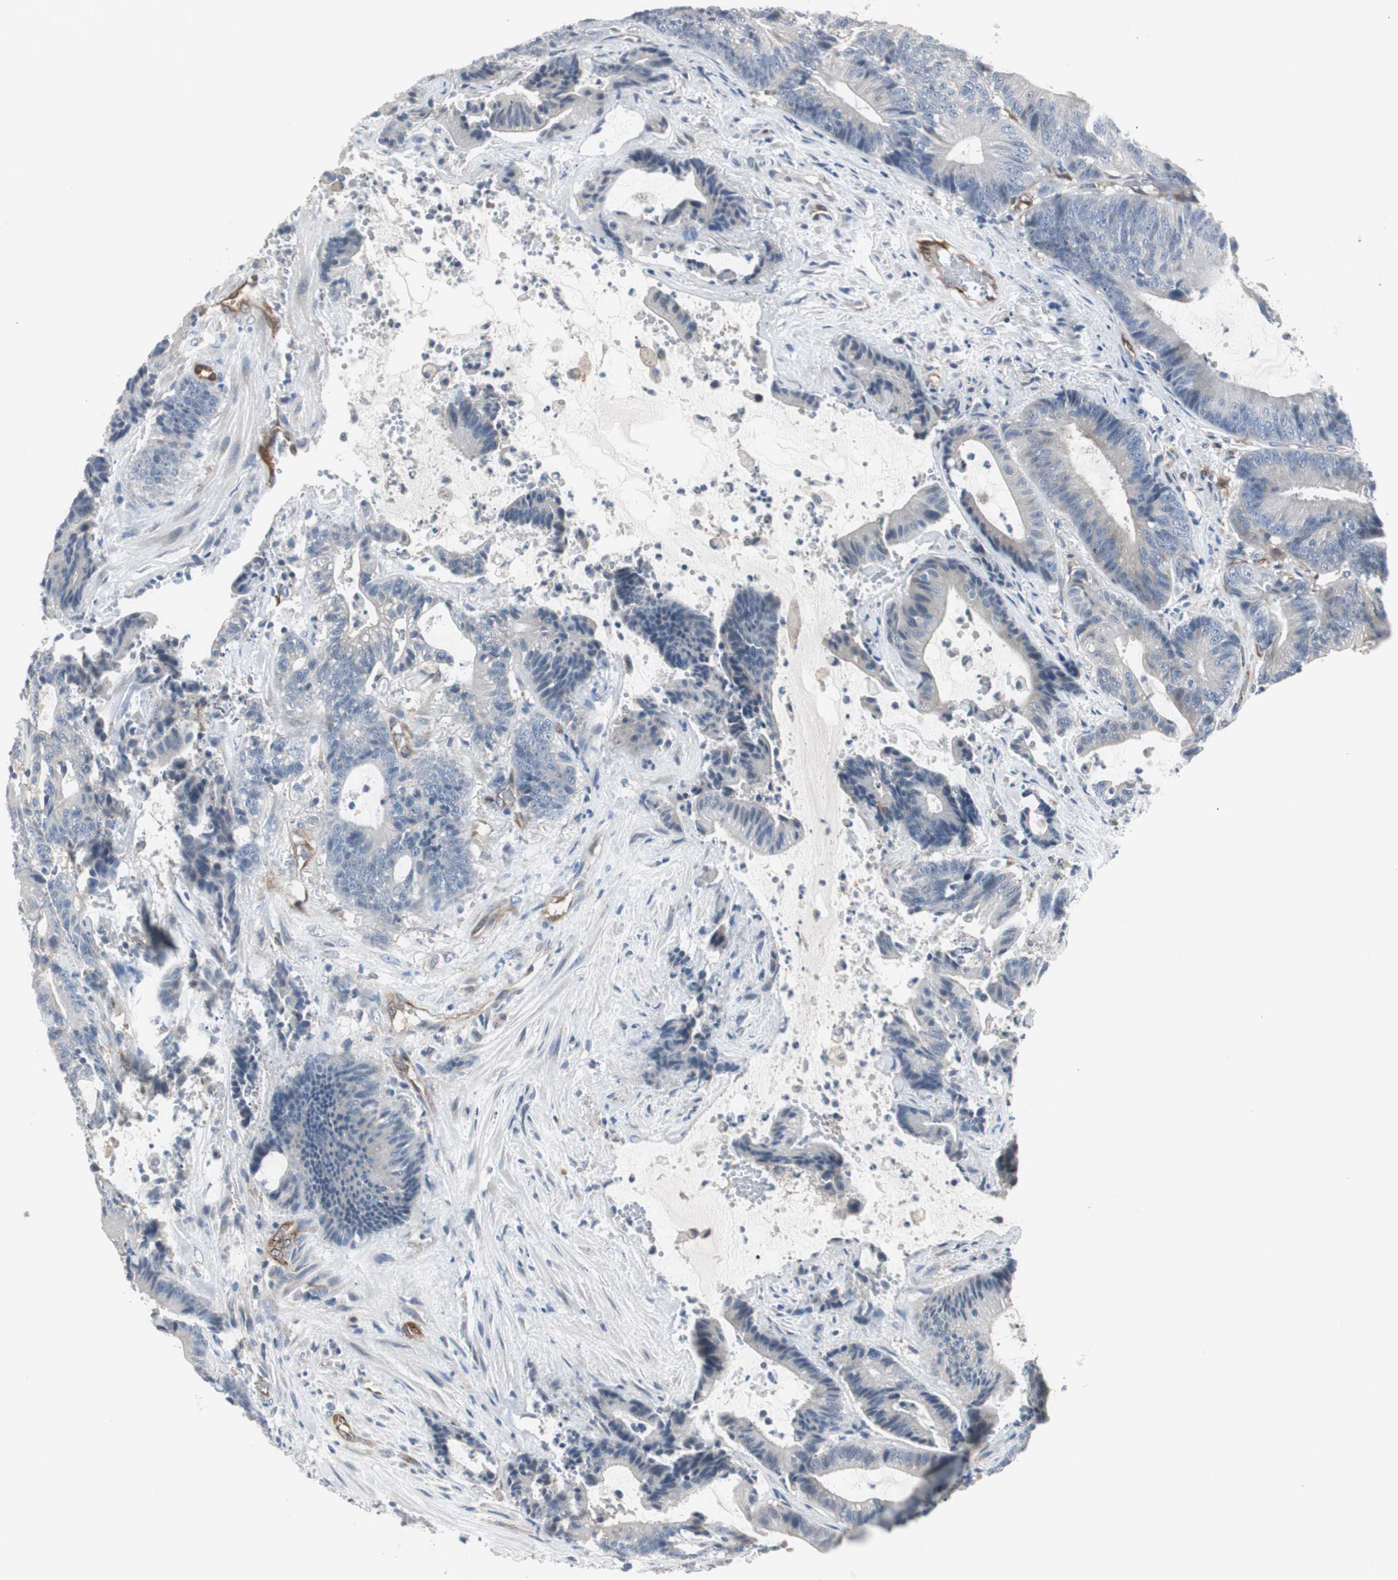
{"staining": {"intensity": "weak", "quantity": "25%-75%", "location": "cytoplasmic/membranous"}, "tissue": "colorectal cancer", "cell_type": "Tumor cells", "image_type": "cancer", "snomed": [{"axis": "morphology", "description": "Adenocarcinoma, NOS"}, {"axis": "topography", "description": "Colon"}], "caption": "The histopathology image shows a brown stain indicating the presence of a protein in the cytoplasmic/membranous of tumor cells in colorectal adenocarcinoma.", "gene": "SWAP70", "patient": {"sex": "female", "age": 84}}